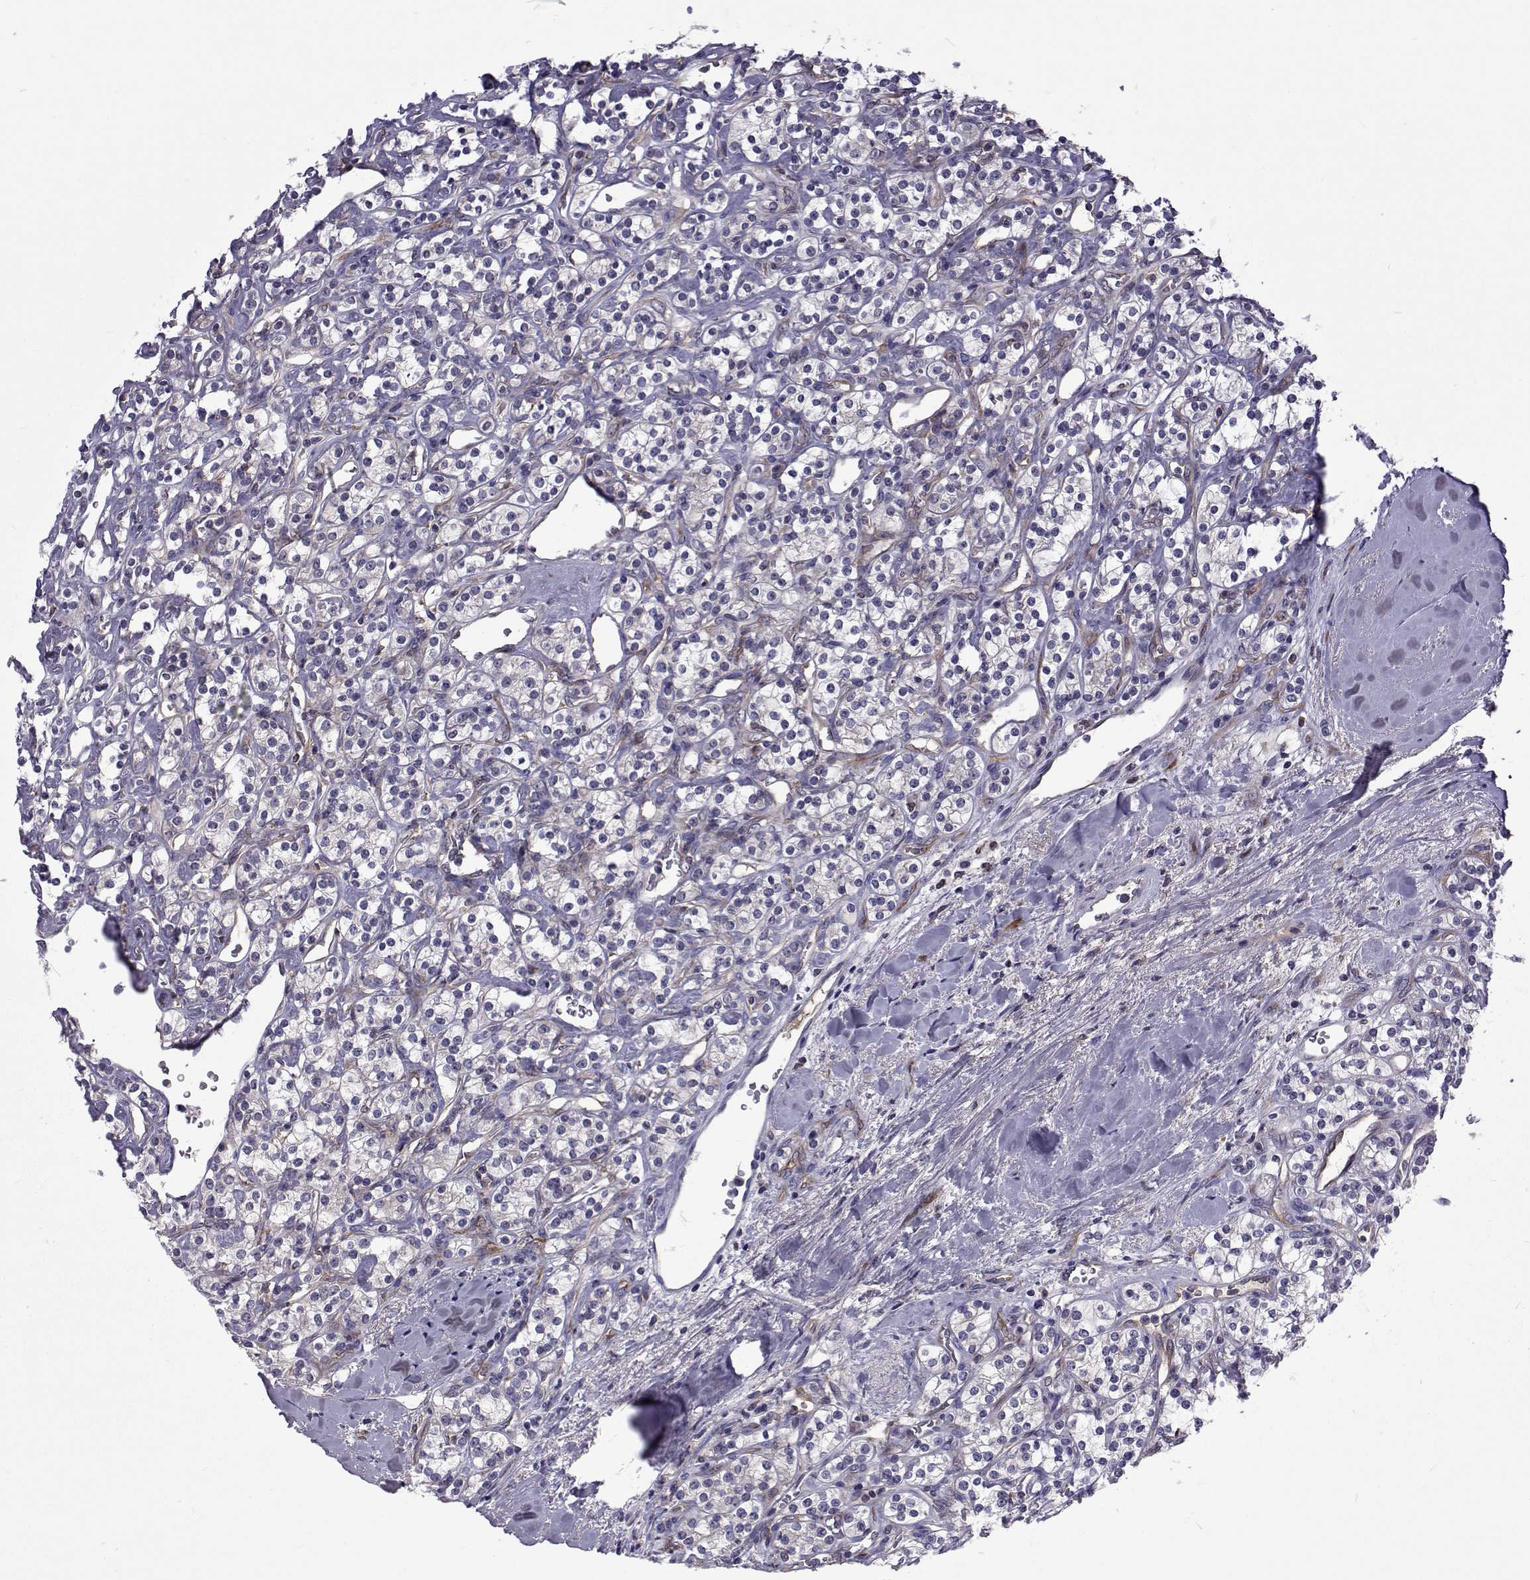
{"staining": {"intensity": "negative", "quantity": "none", "location": "none"}, "tissue": "renal cancer", "cell_type": "Tumor cells", "image_type": "cancer", "snomed": [{"axis": "morphology", "description": "Adenocarcinoma, NOS"}, {"axis": "topography", "description": "Kidney"}], "caption": "High magnification brightfield microscopy of renal cancer (adenocarcinoma) stained with DAB (3,3'-diaminobenzidine) (brown) and counterstained with hematoxylin (blue): tumor cells show no significant staining.", "gene": "TCF15", "patient": {"sex": "male", "age": 77}}